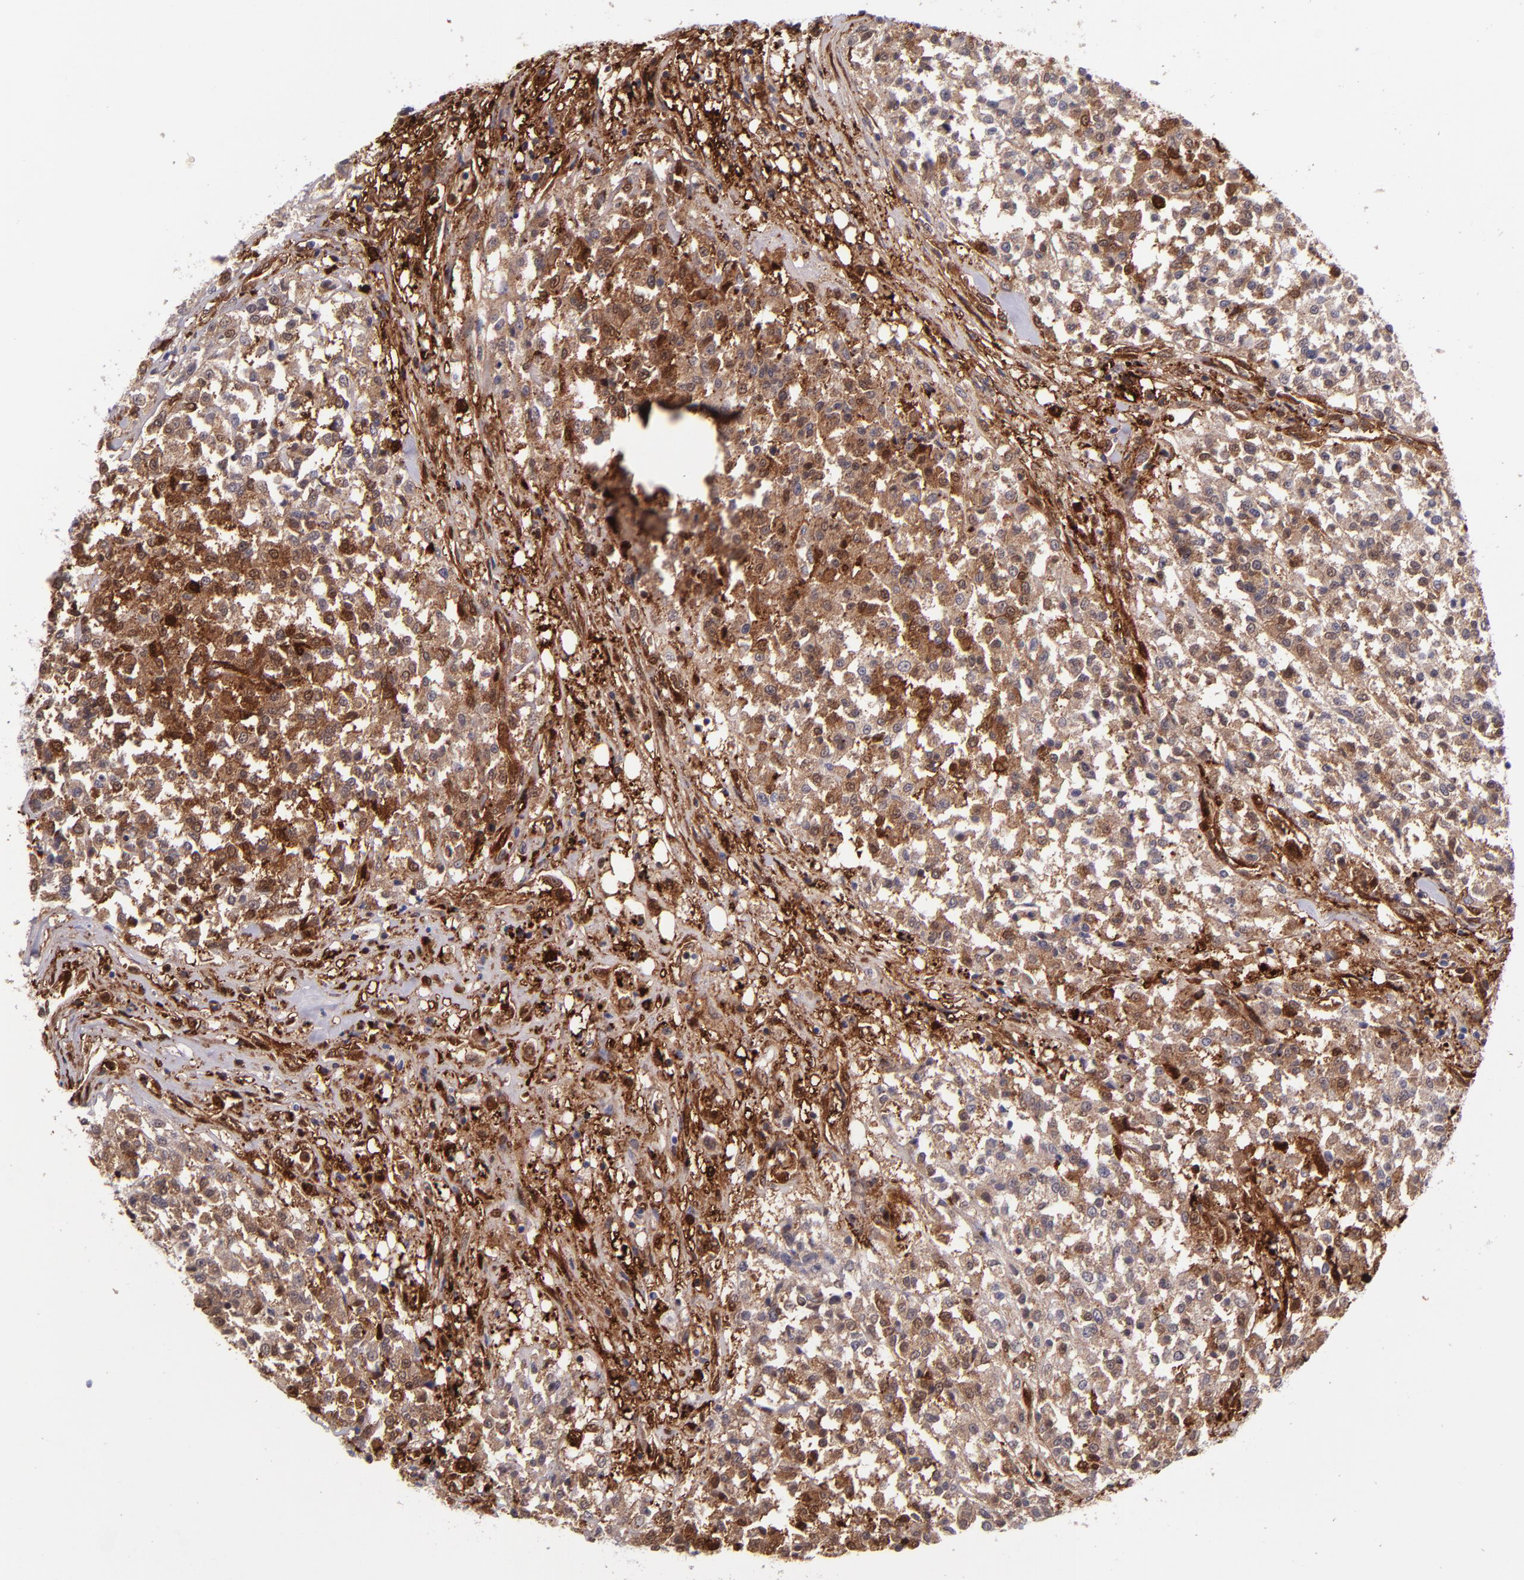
{"staining": {"intensity": "moderate", "quantity": ">75%", "location": "cytoplasmic/membranous"}, "tissue": "testis cancer", "cell_type": "Tumor cells", "image_type": "cancer", "snomed": [{"axis": "morphology", "description": "Seminoma, NOS"}, {"axis": "topography", "description": "Testis"}], "caption": "An immunohistochemistry (IHC) histopathology image of neoplastic tissue is shown. Protein staining in brown shows moderate cytoplasmic/membranous positivity in testis cancer within tumor cells.", "gene": "LGALS1", "patient": {"sex": "male", "age": 59}}